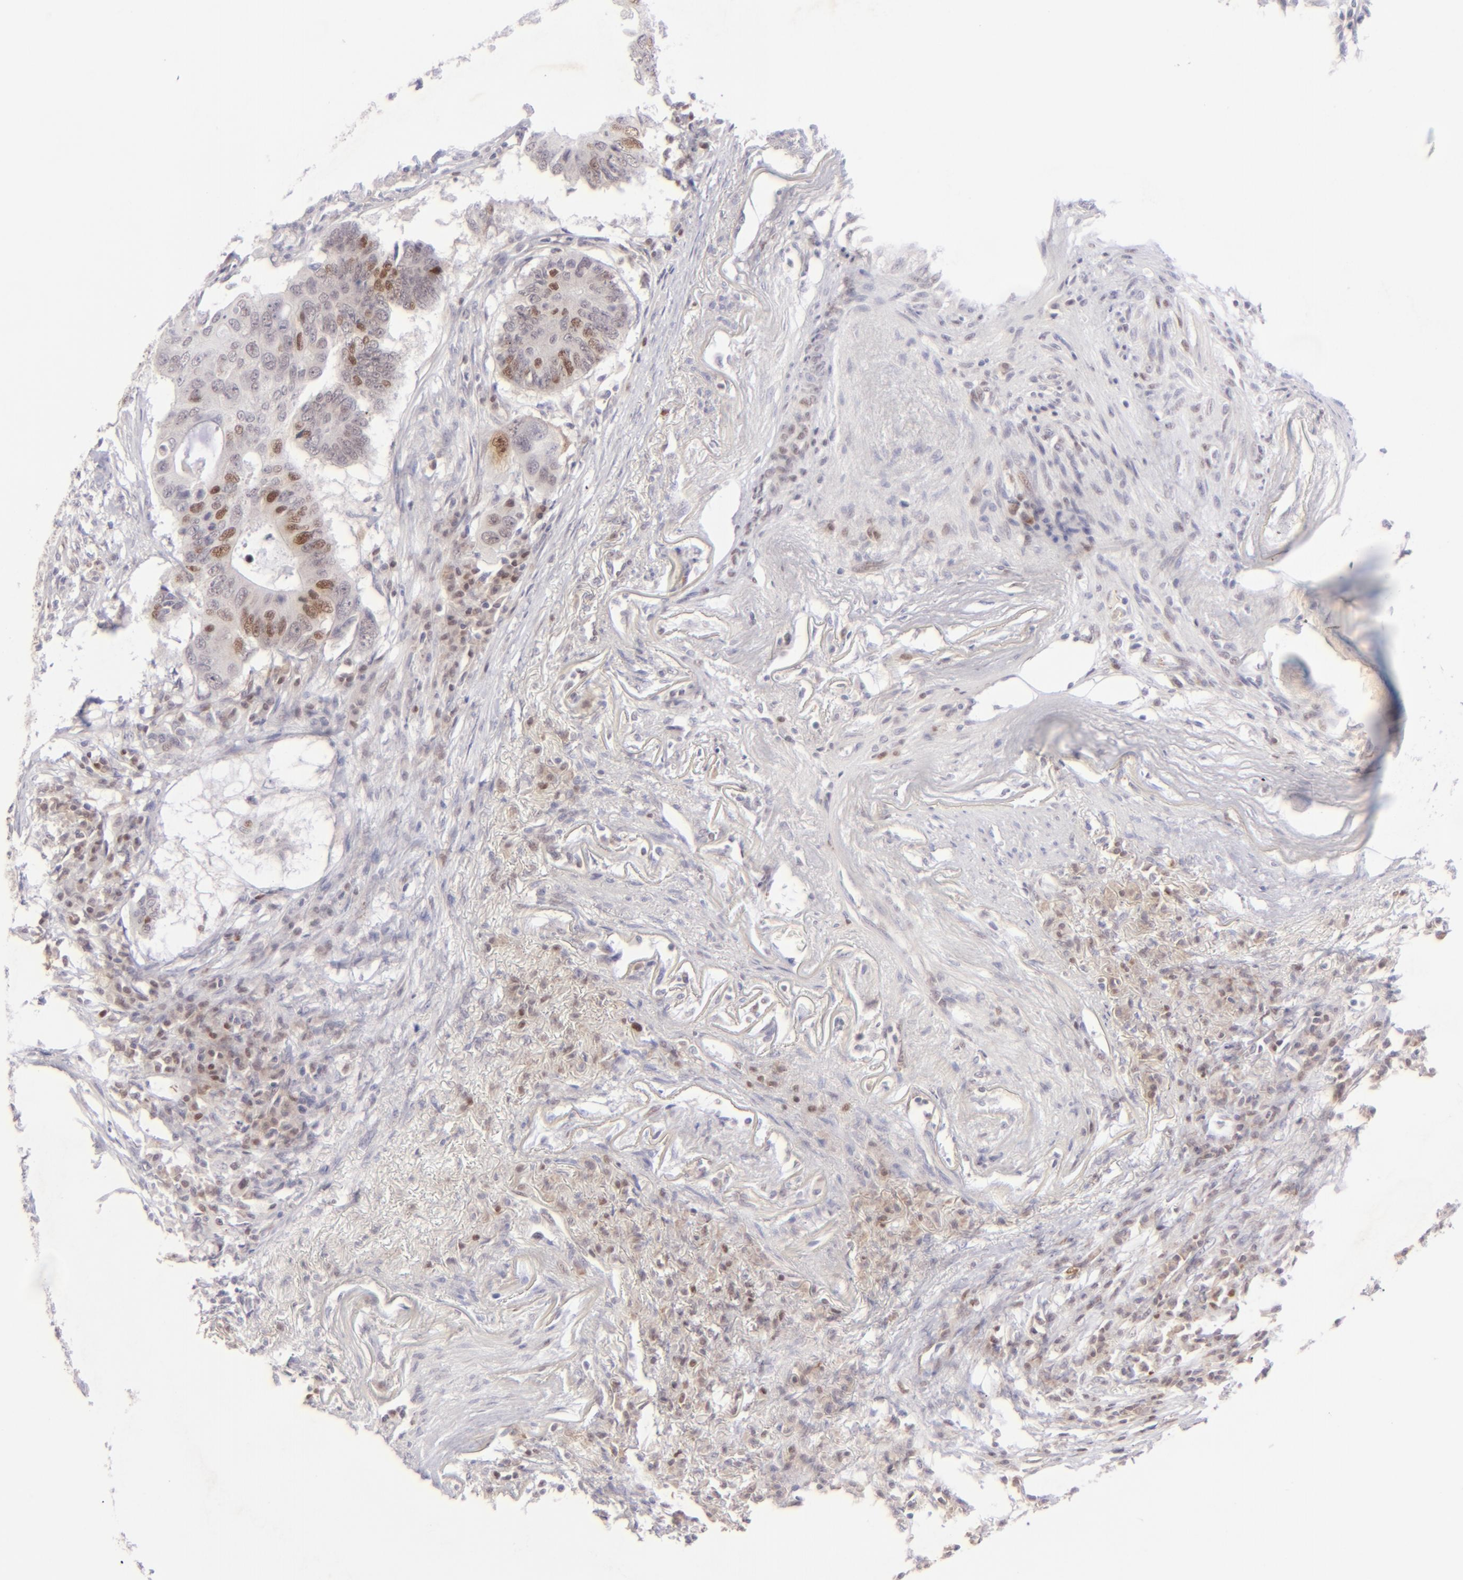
{"staining": {"intensity": "moderate", "quantity": ">75%", "location": "nuclear"}, "tissue": "colorectal cancer", "cell_type": "Tumor cells", "image_type": "cancer", "snomed": [{"axis": "morphology", "description": "Adenocarcinoma, NOS"}, {"axis": "topography", "description": "Colon"}], "caption": "Colorectal cancer stained with immunohistochemistry displays moderate nuclear positivity in approximately >75% of tumor cells.", "gene": "POU2F1", "patient": {"sex": "male", "age": 71}}